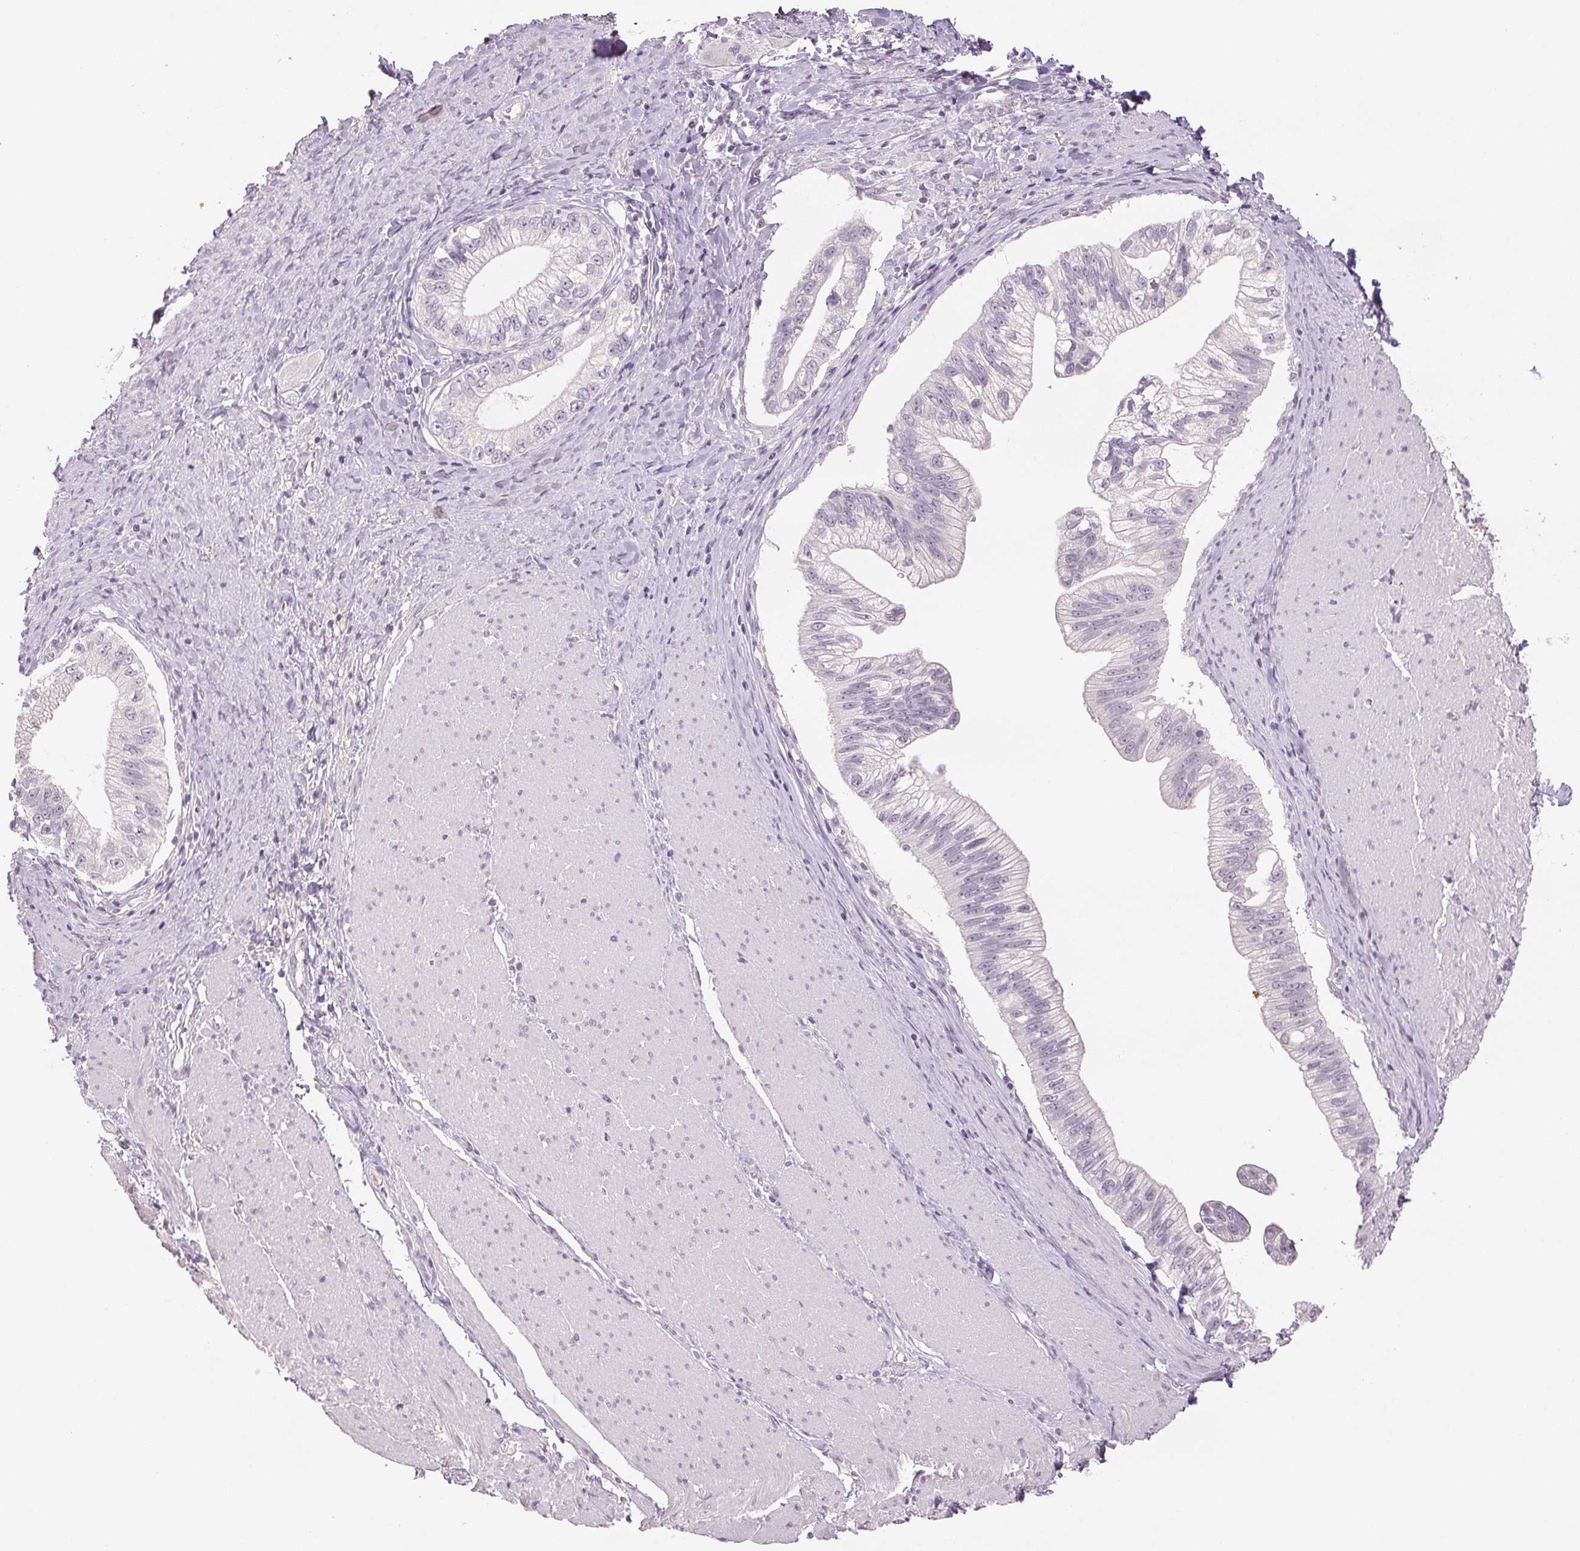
{"staining": {"intensity": "negative", "quantity": "none", "location": "none"}, "tissue": "pancreatic cancer", "cell_type": "Tumor cells", "image_type": "cancer", "snomed": [{"axis": "morphology", "description": "Adenocarcinoma, NOS"}, {"axis": "topography", "description": "Pancreas"}], "caption": "High magnification brightfield microscopy of adenocarcinoma (pancreatic) stained with DAB (brown) and counterstained with hematoxylin (blue): tumor cells show no significant positivity.", "gene": "LTF", "patient": {"sex": "male", "age": 70}}